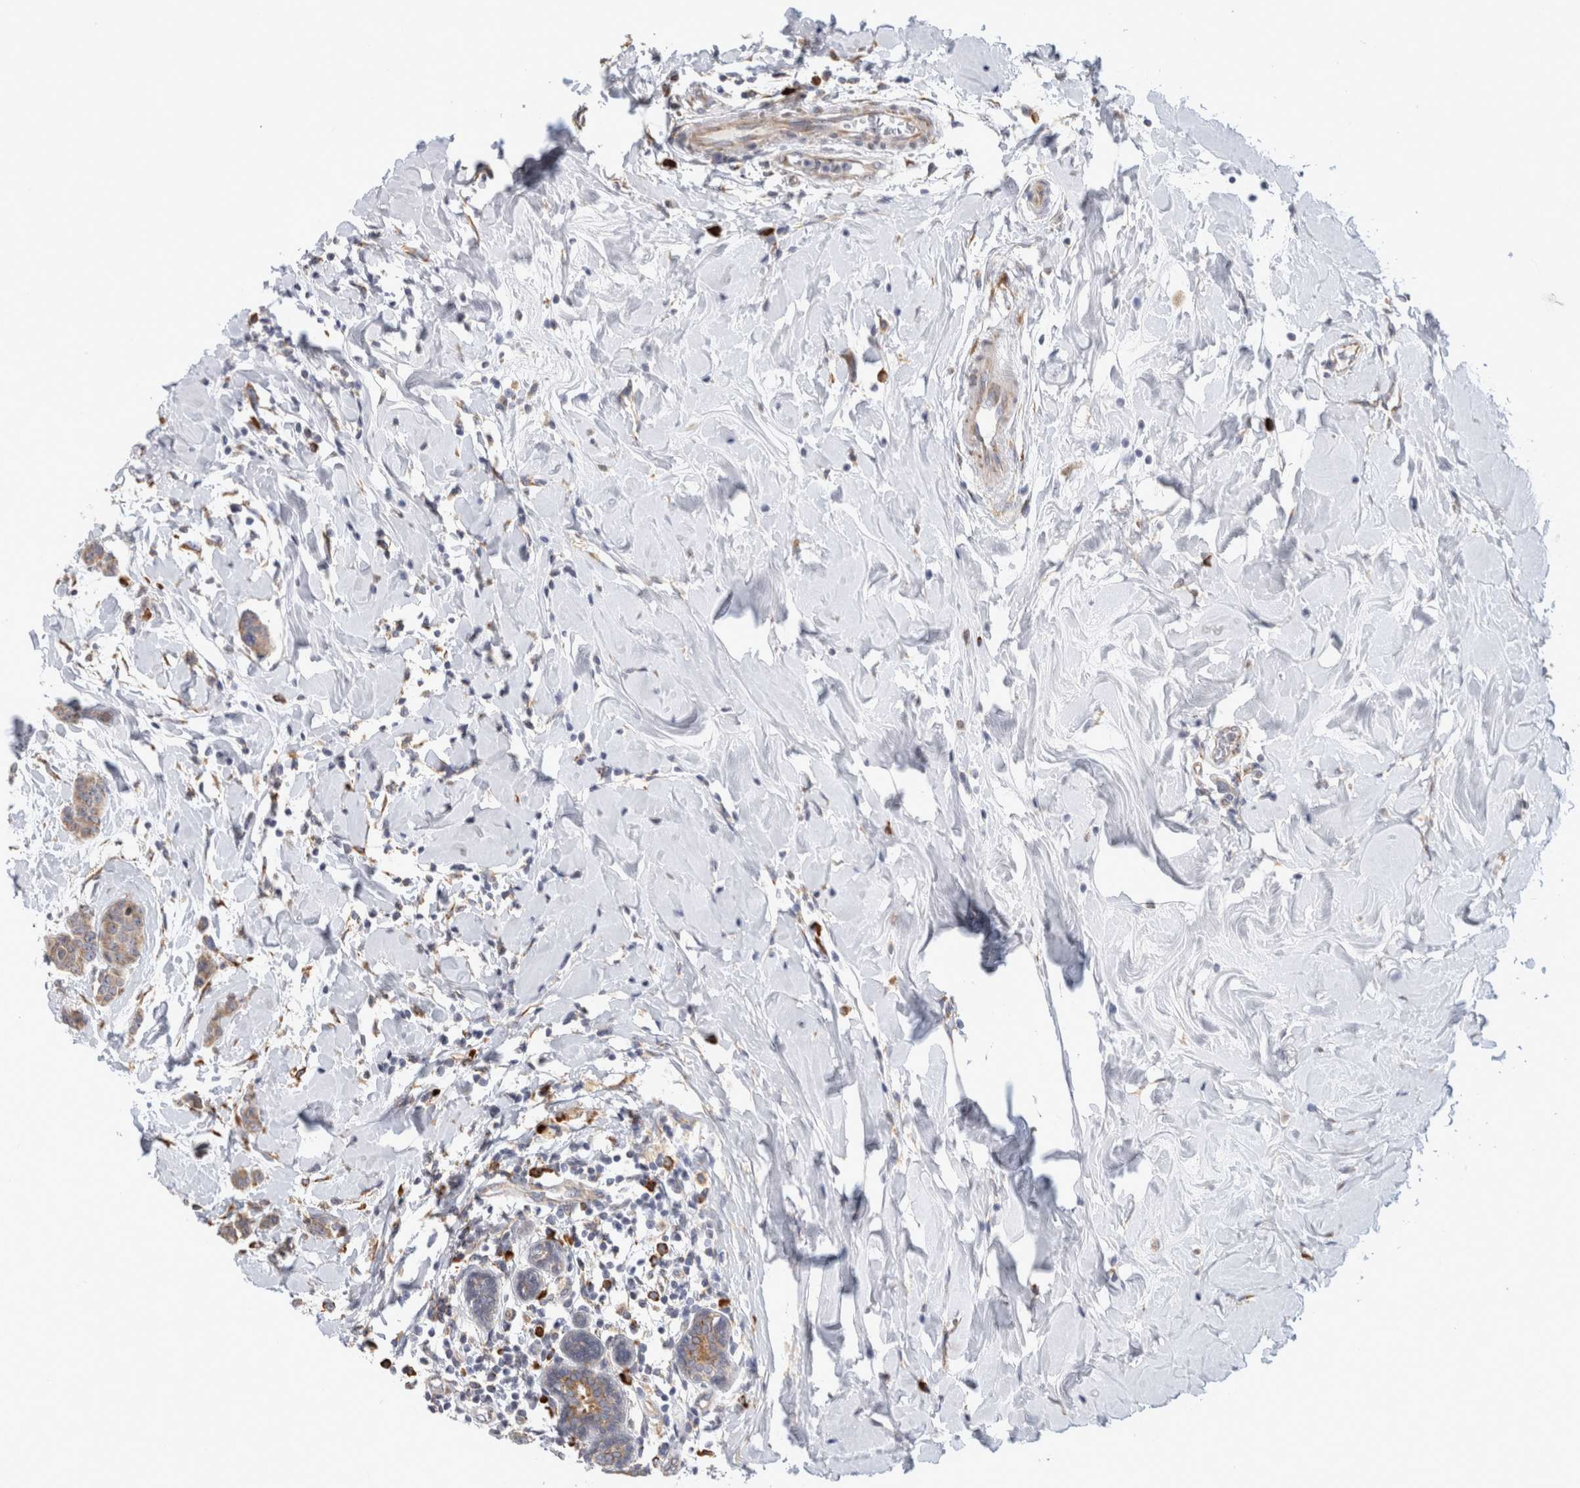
{"staining": {"intensity": "weak", "quantity": ">75%", "location": "cytoplasmic/membranous"}, "tissue": "breast cancer", "cell_type": "Tumor cells", "image_type": "cancer", "snomed": [{"axis": "morphology", "description": "Normal tissue, NOS"}, {"axis": "morphology", "description": "Duct carcinoma"}, {"axis": "topography", "description": "Breast"}], "caption": "Immunohistochemical staining of intraductal carcinoma (breast) reveals weak cytoplasmic/membranous protein expression in approximately >75% of tumor cells.", "gene": "RPN2", "patient": {"sex": "female", "age": 40}}